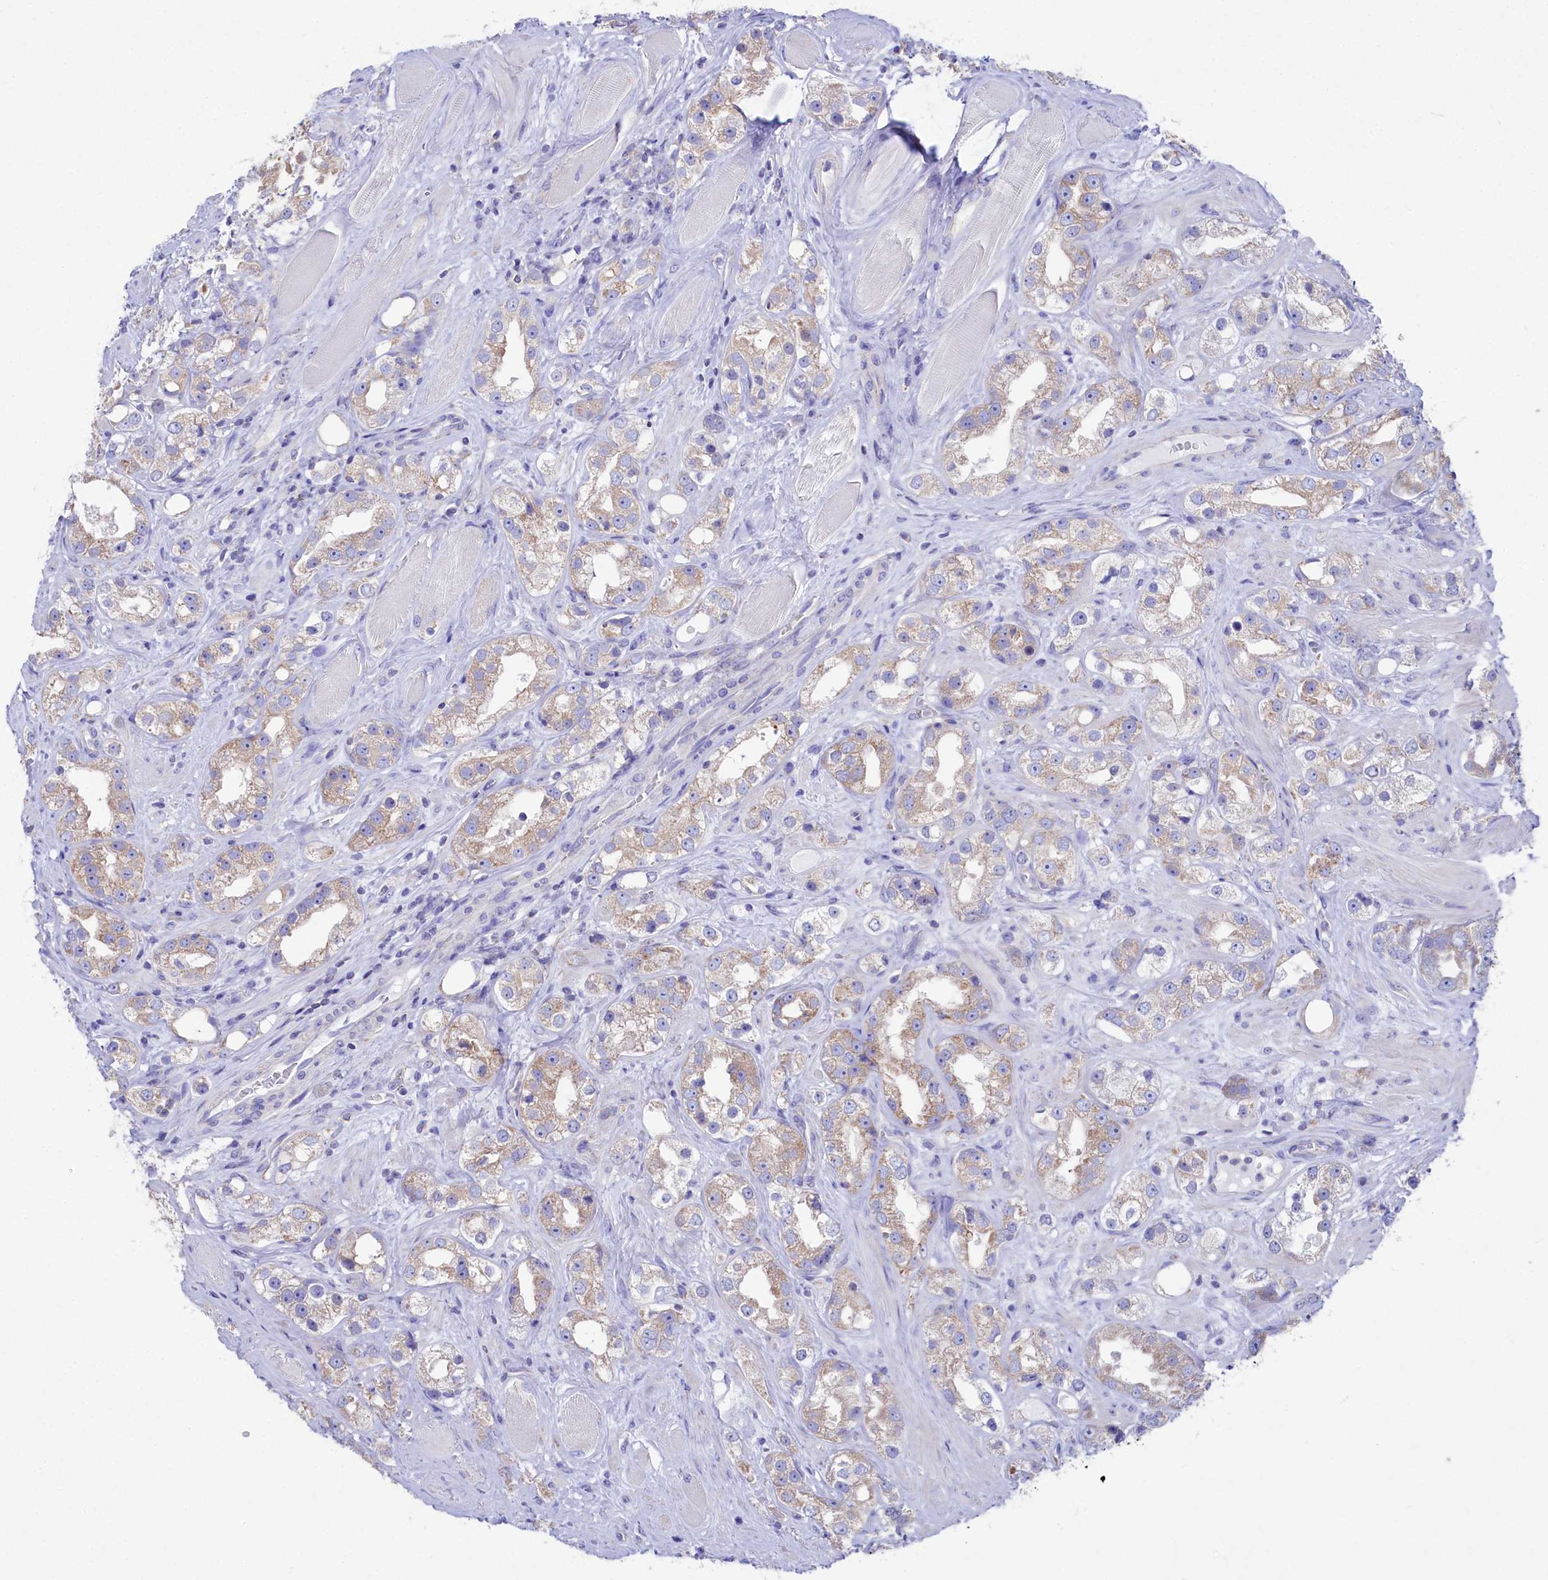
{"staining": {"intensity": "moderate", "quantity": ">75%", "location": "cytoplasmic/membranous"}, "tissue": "prostate cancer", "cell_type": "Tumor cells", "image_type": "cancer", "snomed": [{"axis": "morphology", "description": "Adenocarcinoma, NOS"}, {"axis": "topography", "description": "Prostate"}], "caption": "Immunohistochemistry (IHC) (DAB (3,3'-diaminobenzidine)) staining of prostate adenocarcinoma demonstrates moderate cytoplasmic/membranous protein expression in about >75% of tumor cells.", "gene": "VPS26B", "patient": {"sex": "male", "age": 79}}